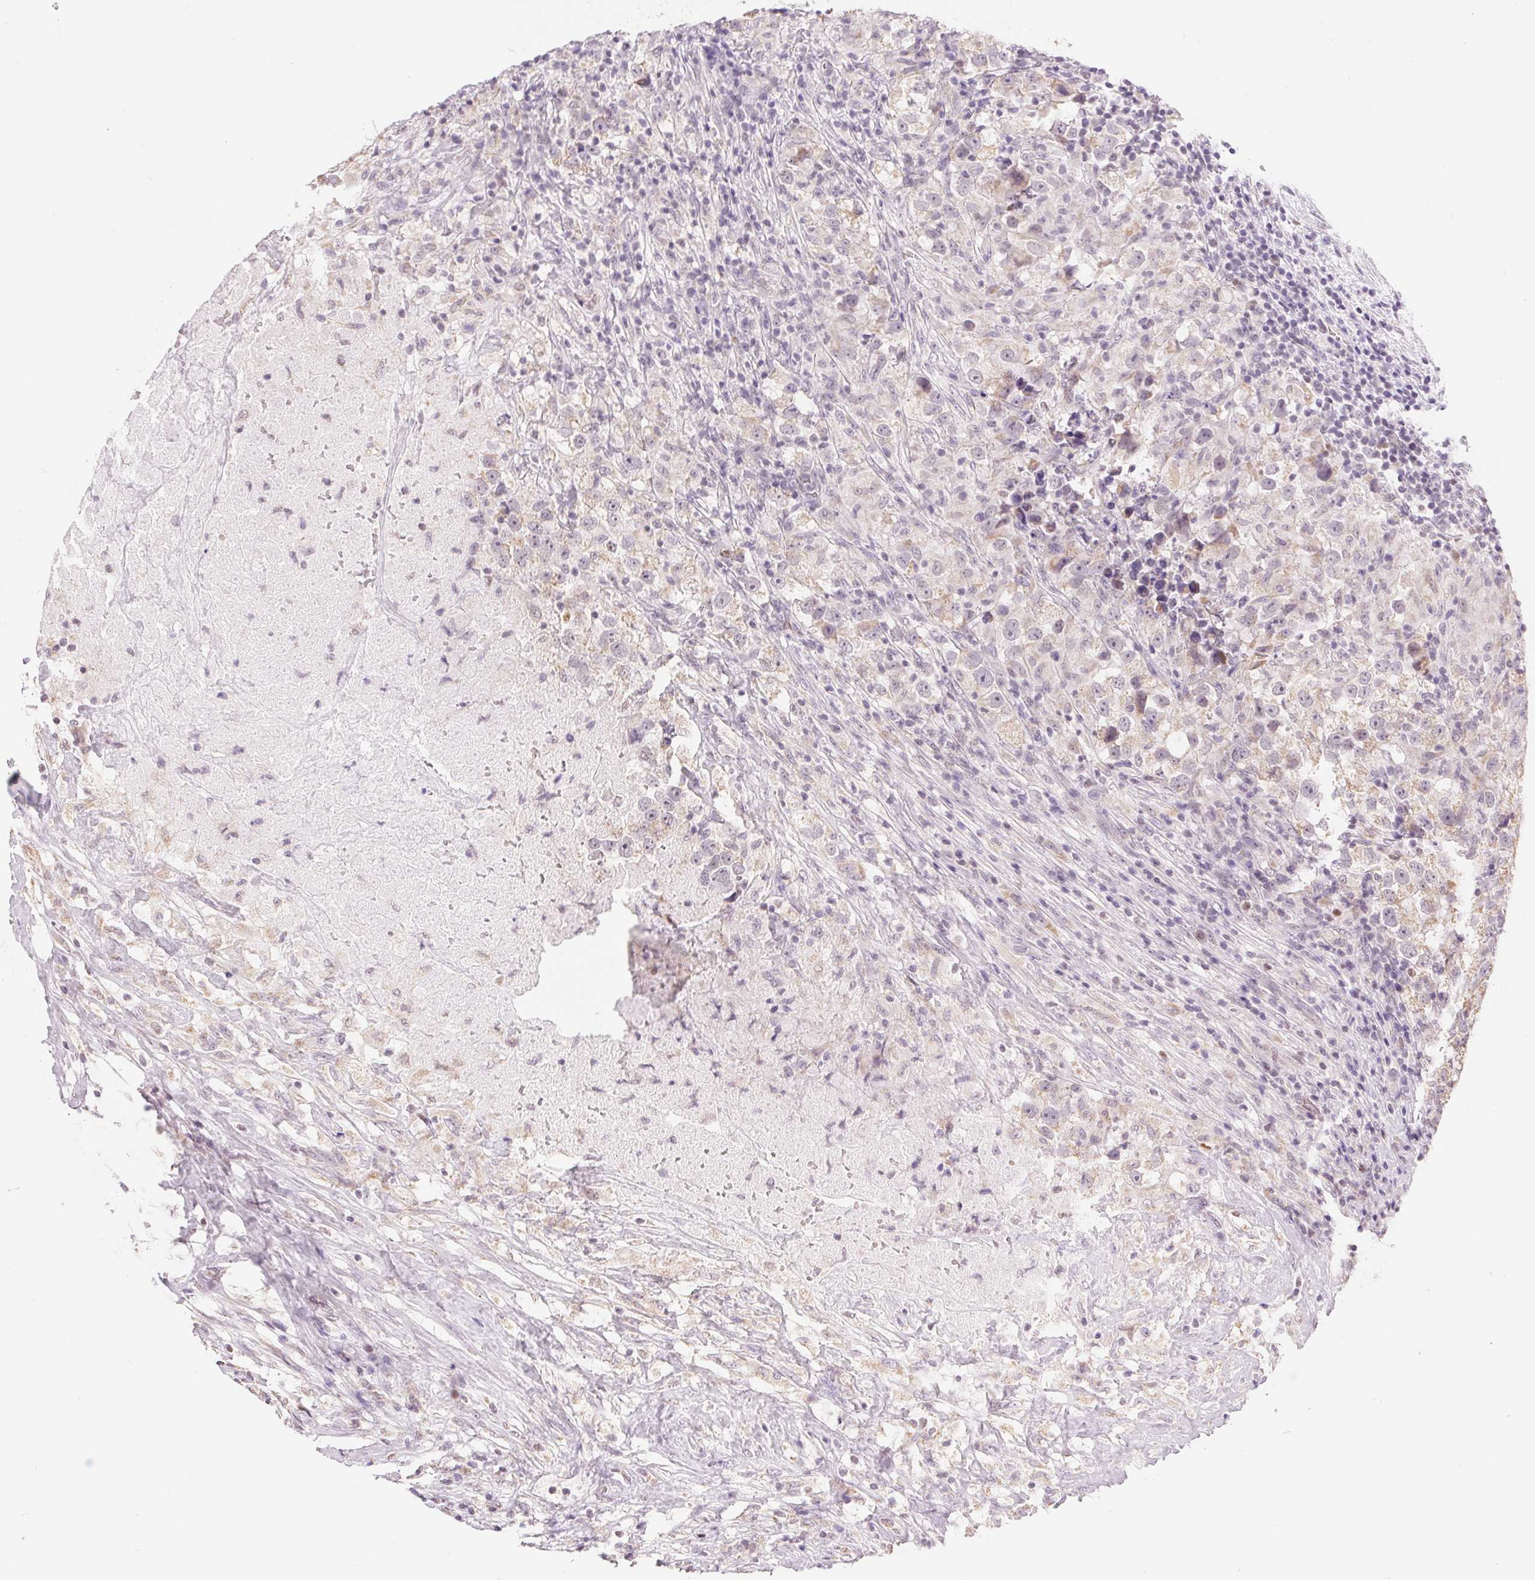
{"staining": {"intensity": "negative", "quantity": "none", "location": "none"}, "tissue": "testis cancer", "cell_type": "Tumor cells", "image_type": "cancer", "snomed": [{"axis": "morphology", "description": "Seminoma, NOS"}, {"axis": "topography", "description": "Testis"}], "caption": "Image shows no protein staining in tumor cells of seminoma (testis) tissue.", "gene": "POU2F2", "patient": {"sex": "male", "age": 46}}